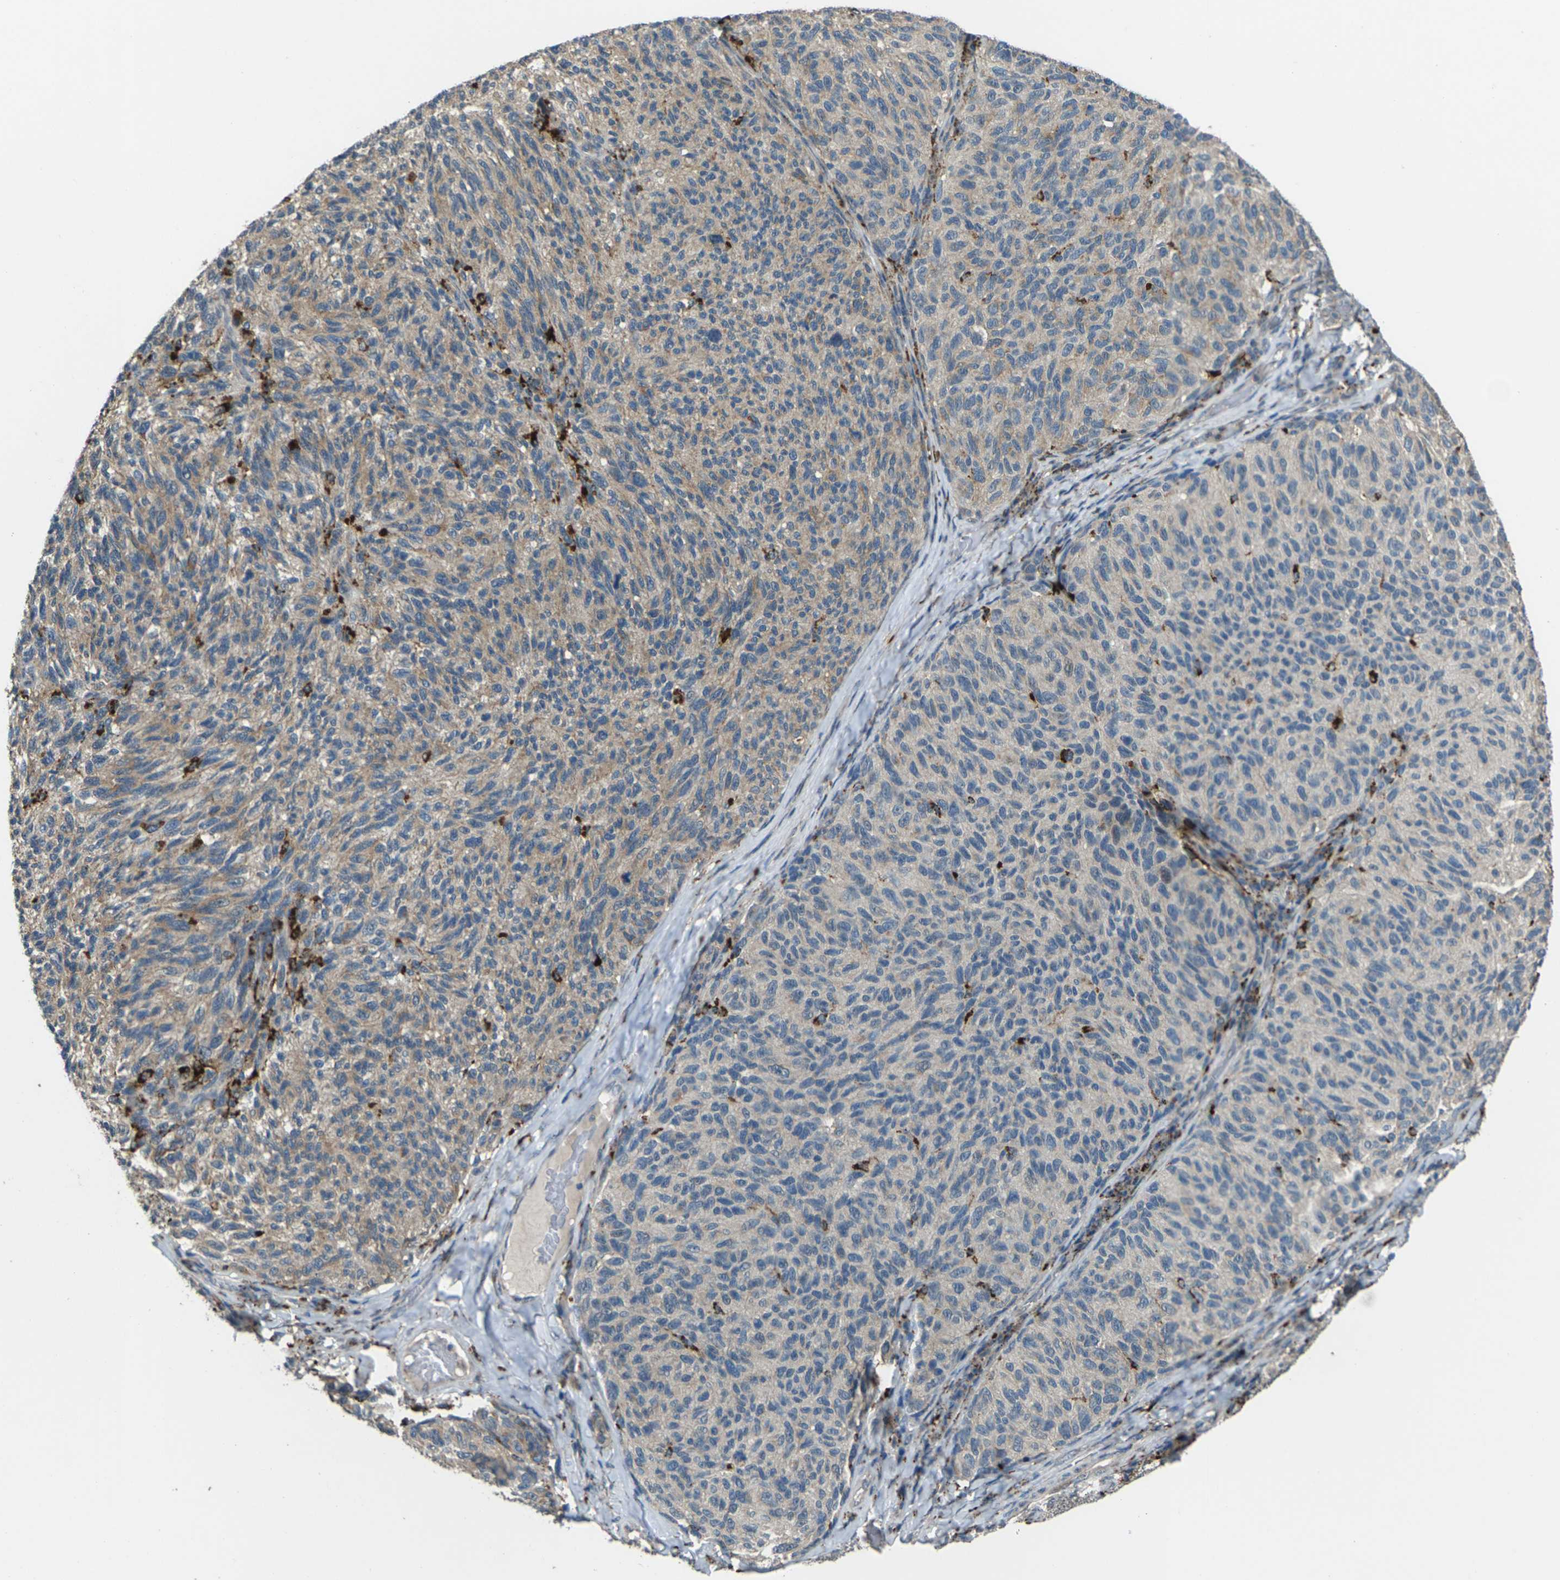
{"staining": {"intensity": "weak", "quantity": ">75%", "location": "cytoplasmic/membranous"}, "tissue": "melanoma", "cell_type": "Tumor cells", "image_type": "cancer", "snomed": [{"axis": "morphology", "description": "Malignant melanoma, NOS"}, {"axis": "topography", "description": "Skin"}], "caption": "Protein staining reveals weak cytoplasmic/membranous expression in about >75% of tumor cells in melanoma.", "gene": "SLC31A2", "patient": {"sex": "female", "age": 73}}